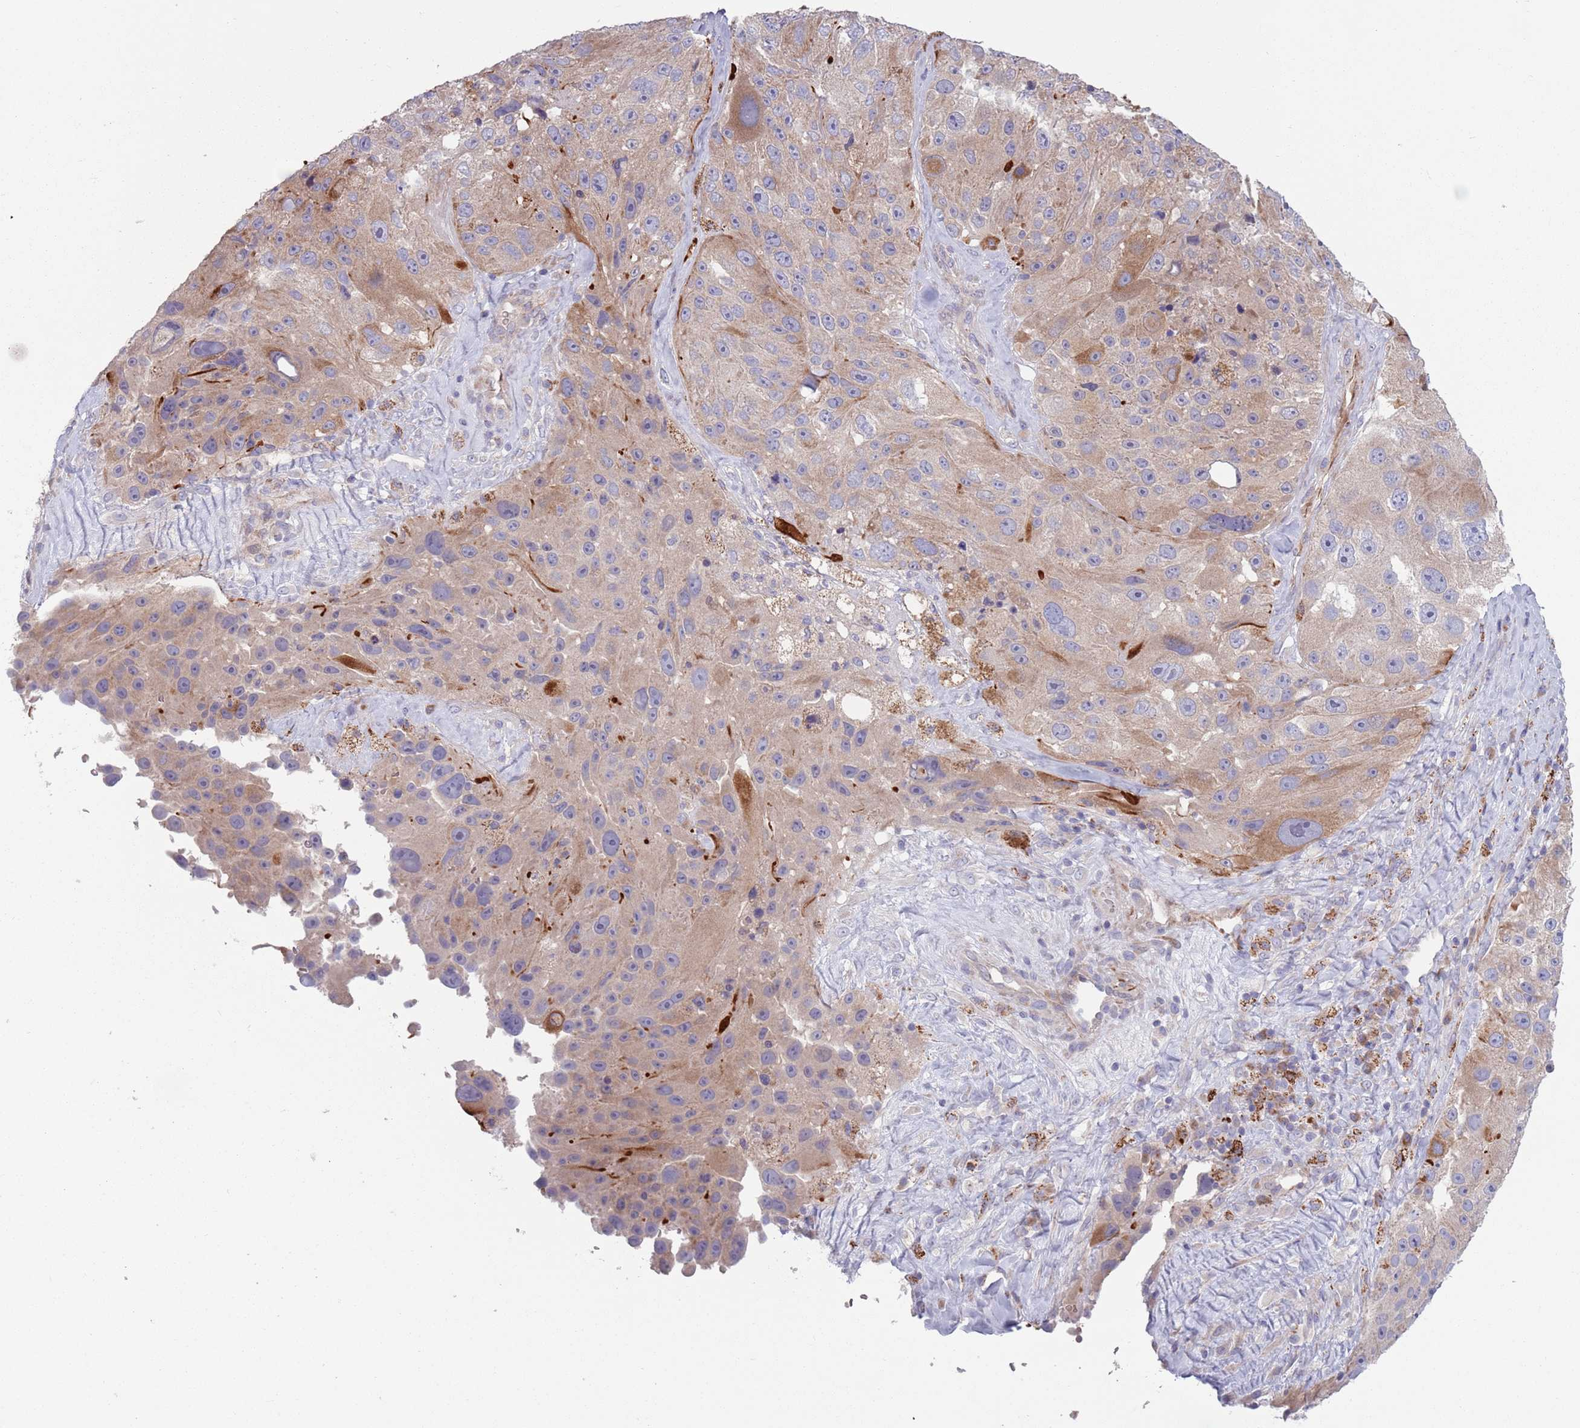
{"staining": {"intensity": "moderate", "quantity": "25%-75%", "location": "cytoplasmic/membranous"}, "tissue": "melanoma", "cell_type": "Tumor cells", "image_type": "cancer", "snomed": [{"axis": "morphology", "description": "Malignant melanoma, Metastatic site"}, {"axis": "topography", "description": "Lymph node"}], "caption": "Brown immunohistochemical staining in malignant melanoma (metastatic site) exhibits moderate cytoplasmic/membranous staining in about 25%-75% of tumor cells. The staining was performed using DAB to visualize the protein expression in brown, while the nuclei were stained in blue with hematoxylin (Magnification: 20x).", "gene": "TYW1", "patient": {"sex": "male", "age": 62}}